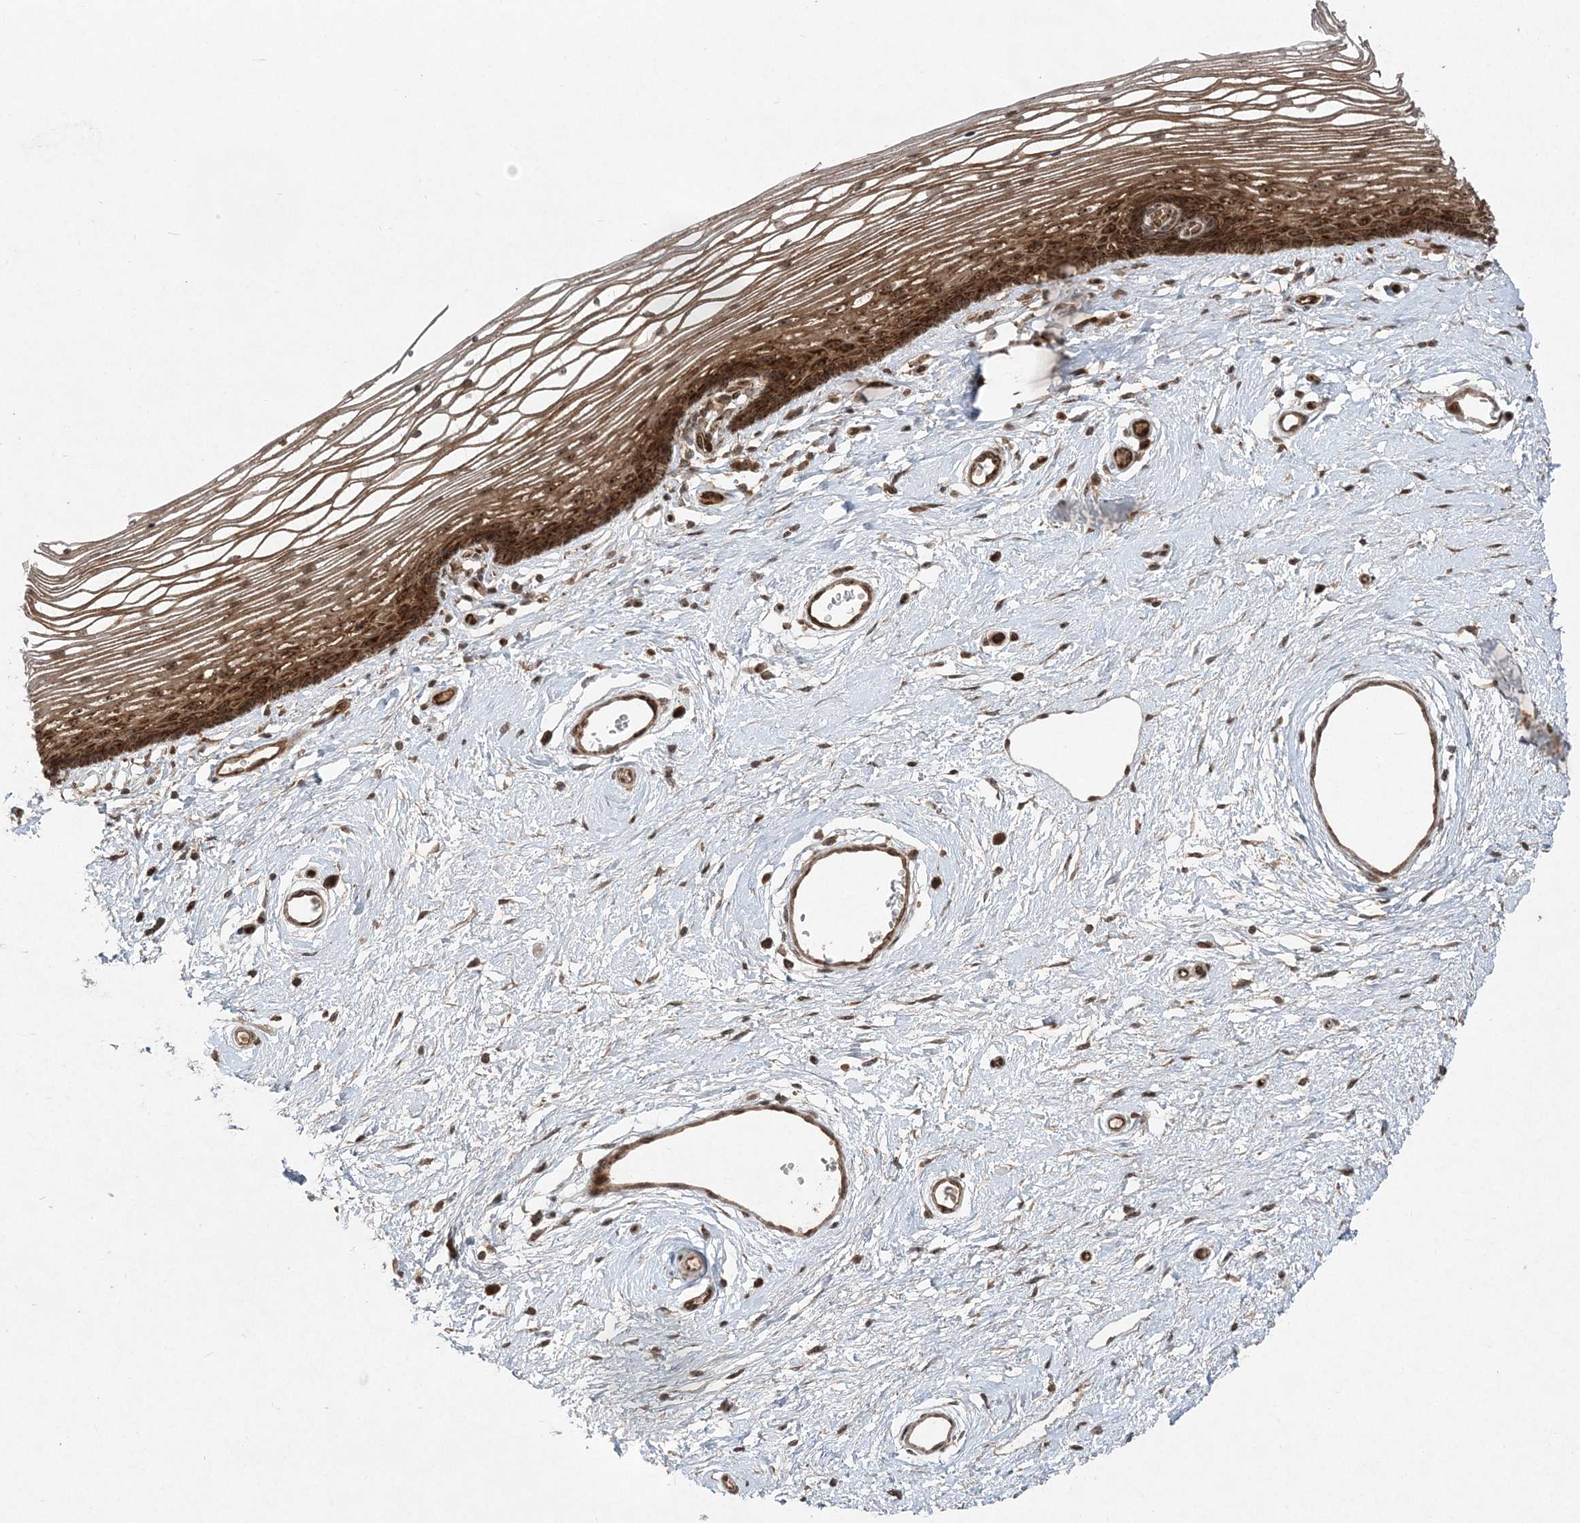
{"staining": {"intensity": "strong", "quantity": ">75%", "location": "cytoplasmic/membranous,nuclear"}, "tissue": "vagina", "cell_type": "Squamous epithelial cells", "image_type": "normal", "snomed": [{"axis": "morphology", "description": "Normal tissue, NOS"}, {"axis": "topography", "description": "Vagina"}], "caption": "Immunohistochemical staining of benign human vagina displays high levels of strong cytoplasmic/membranous,nuclear staining in approximately >75% of squamous epithelial cells. (DAB (3,3'-diaminobenzidine) IHC with brightfield microscopy, high magnification).", "gene": "SERINC1", "patient": {"sex": "female", "age": 46}}